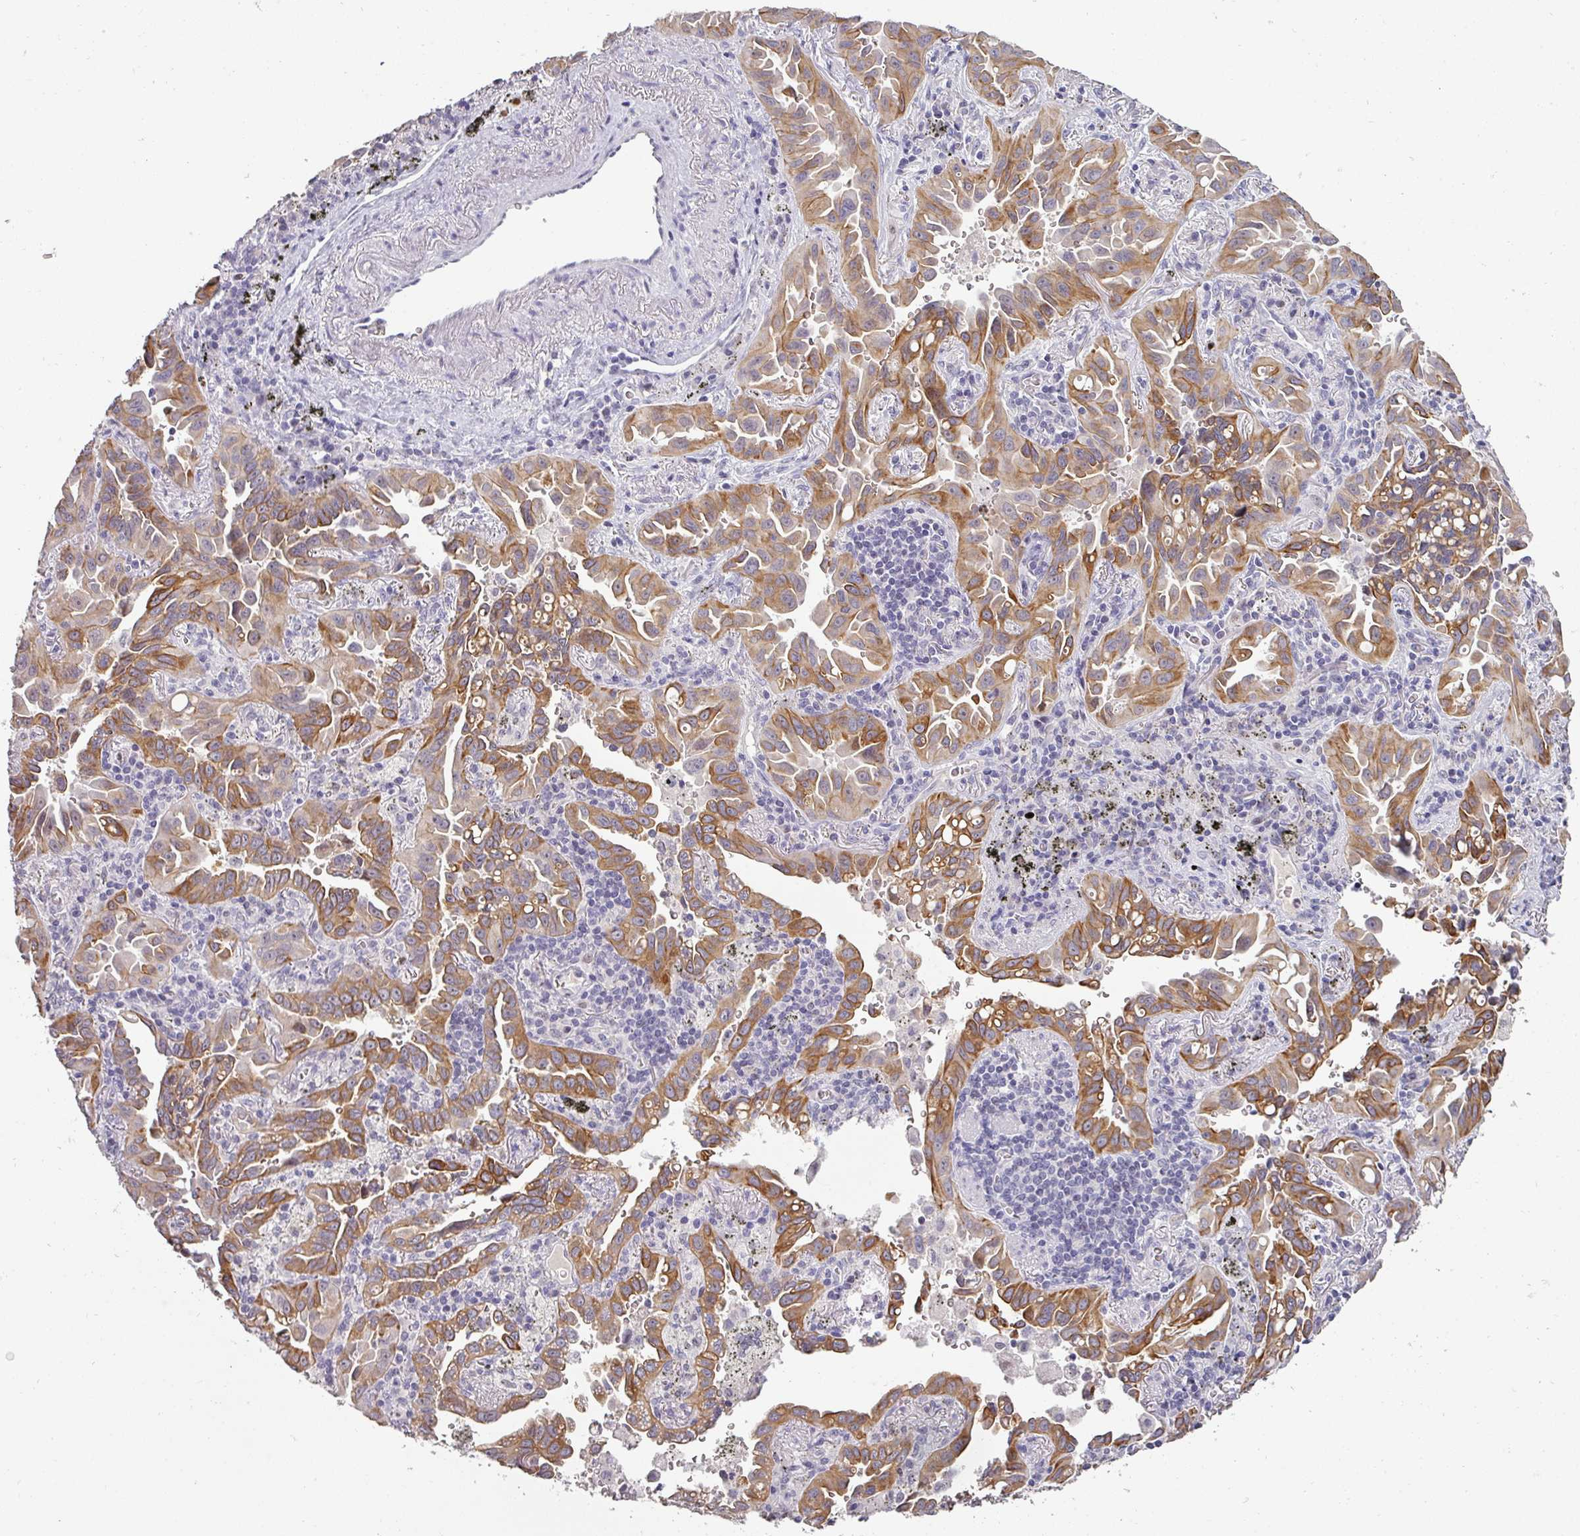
{"staining": {"intensity": "strong", "quantity": ">75%", "location": "cytoplasmic/membranous"}, "tissue": "lung cancer", "cell_type": "Tumor cells", "image_type": "cancer", "snomed": [{"axis": "morphology", "description": "Adenocarcinoma, NOS"}, {"axis": "topography", "description": "Lung"}], "caption": "DAB immunohistochemical staining of human lung cancer (adenocarcinoma) exhibits strong cytoplasmic/membranous protein positivity in approximately >75% of tumor cells. (Brightfield microscopy of DAB IHC at high magnification).", "gene": "GTF2H3", "patient": {"sex": "male", "age": 68}}